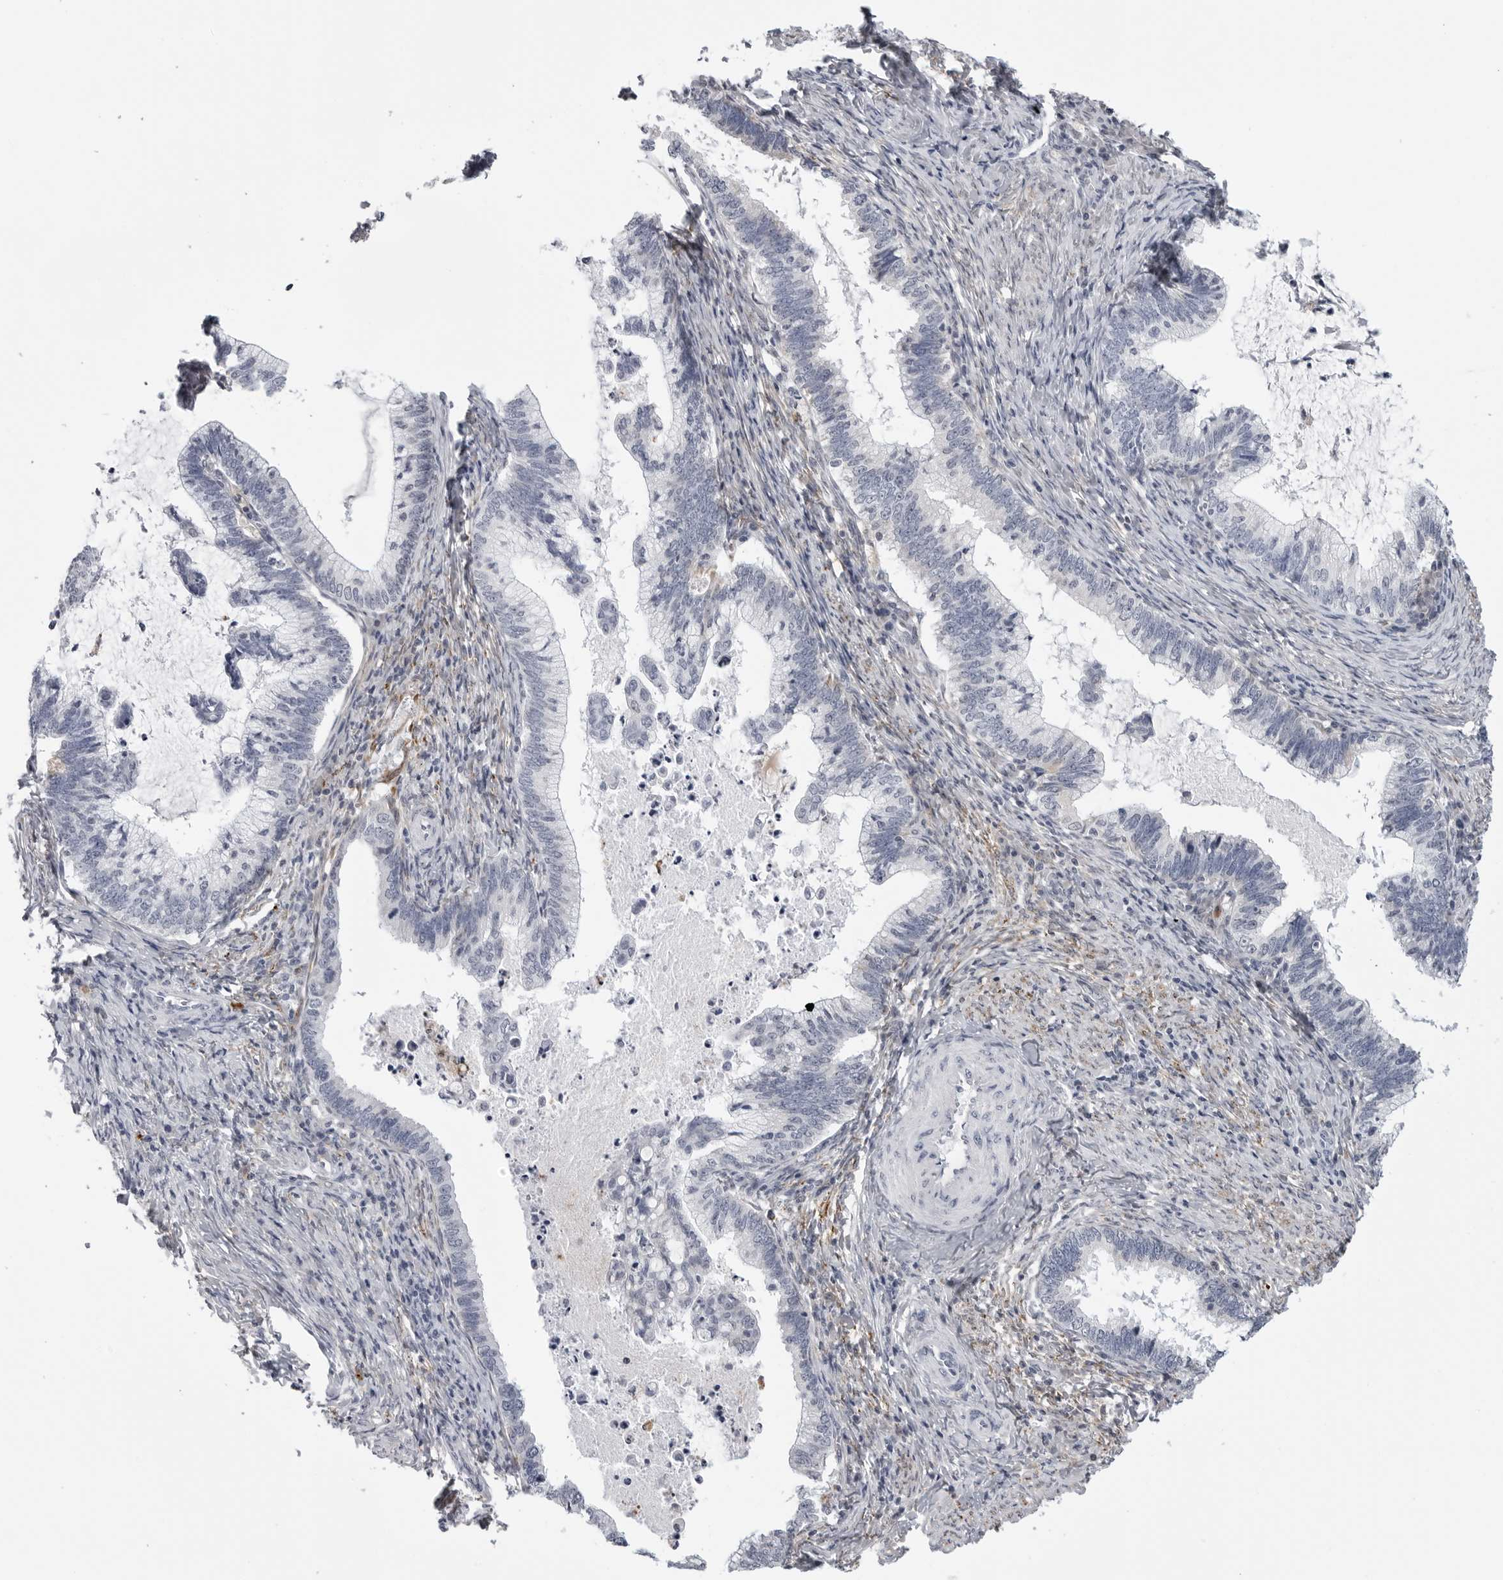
{"staining": {"intensity": "negative", "quantity": "none", "location": "none"}, "tissue": "cervical cancer", "cell_type": "Tumor cells", "image_type": "cancer", "snomed": [{"axis": "morphology", "description": "Adenocarcinoma, NOS"}, {"axis": "topography", "description": "Cervix"}], "caption": "Immunohistochemistry image of neoplastic tissue: cervical adenocarcinoma stained with DAB (3,3'-diaminobenzidine) shows no significant protein positivity in tumor cells. The staining is performed using DAB brown chromogen with nuclei counter-stained in using hematoxylin.", "gene": "CDK20", "patient": {"sex": "female", "age": 36}}